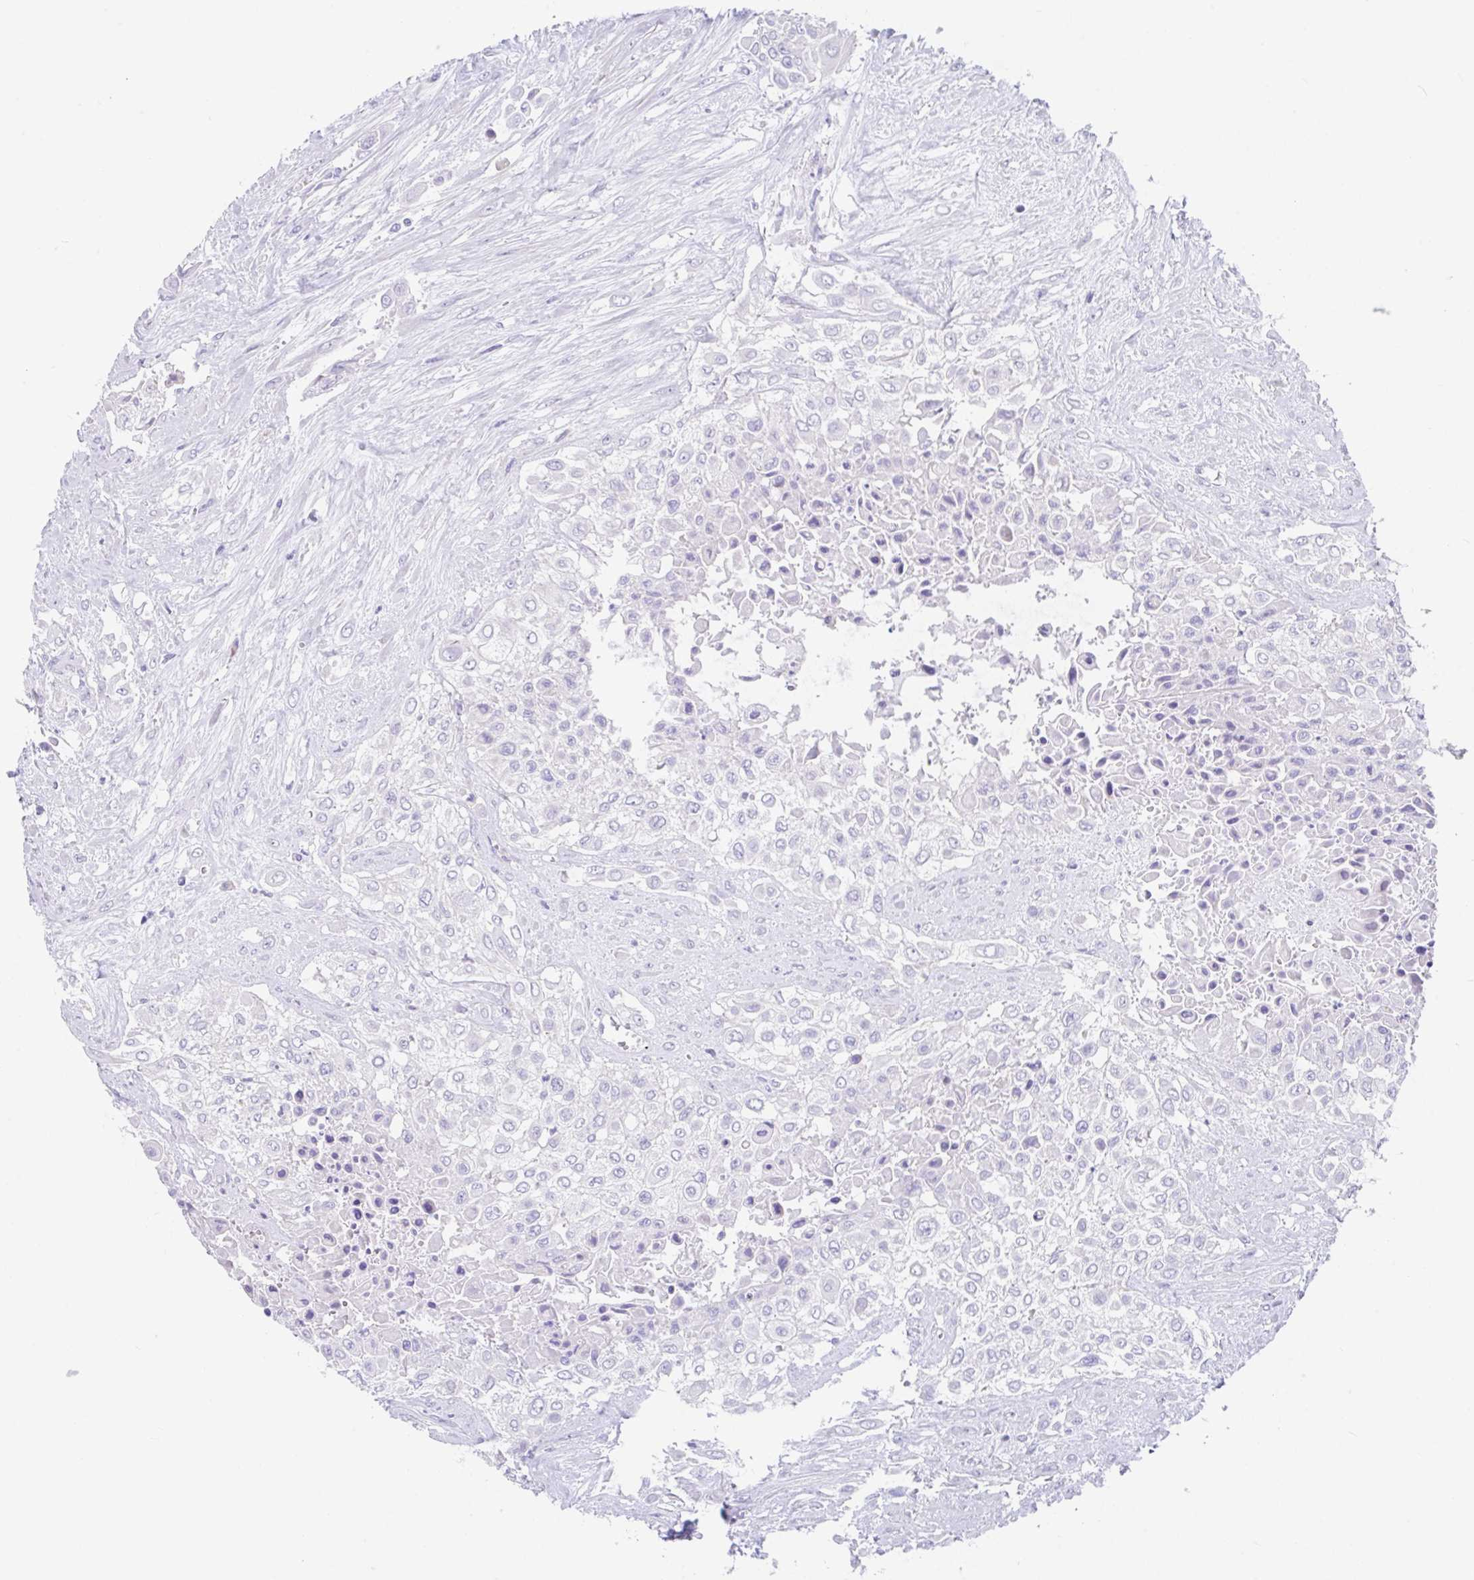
{"staining": {"intensity": "negative", "quantity": "none", "location": "none"}, "tissue": "urothelial cancer", "cell_type": "Tumor cells", "image_type": "cancer", "snomed": [{"axis": "morphology", "description": "Urothelial carcinoma, High grade"}, {"axis": "topography", "description": "Urinary bladder"}], "caption": "An immunohistochemistry photomicrograph of high-grade urothelial carcinoma is shown. There is no staining in tumor cells of high-grade urothelial carcinoma. (DAB (3,3'-diaminobenzidine) IHC visualized using brightfield microscopy, high magnification).", "gene": "CCSAP", "patient": {"sex": "male", "age": 57}}